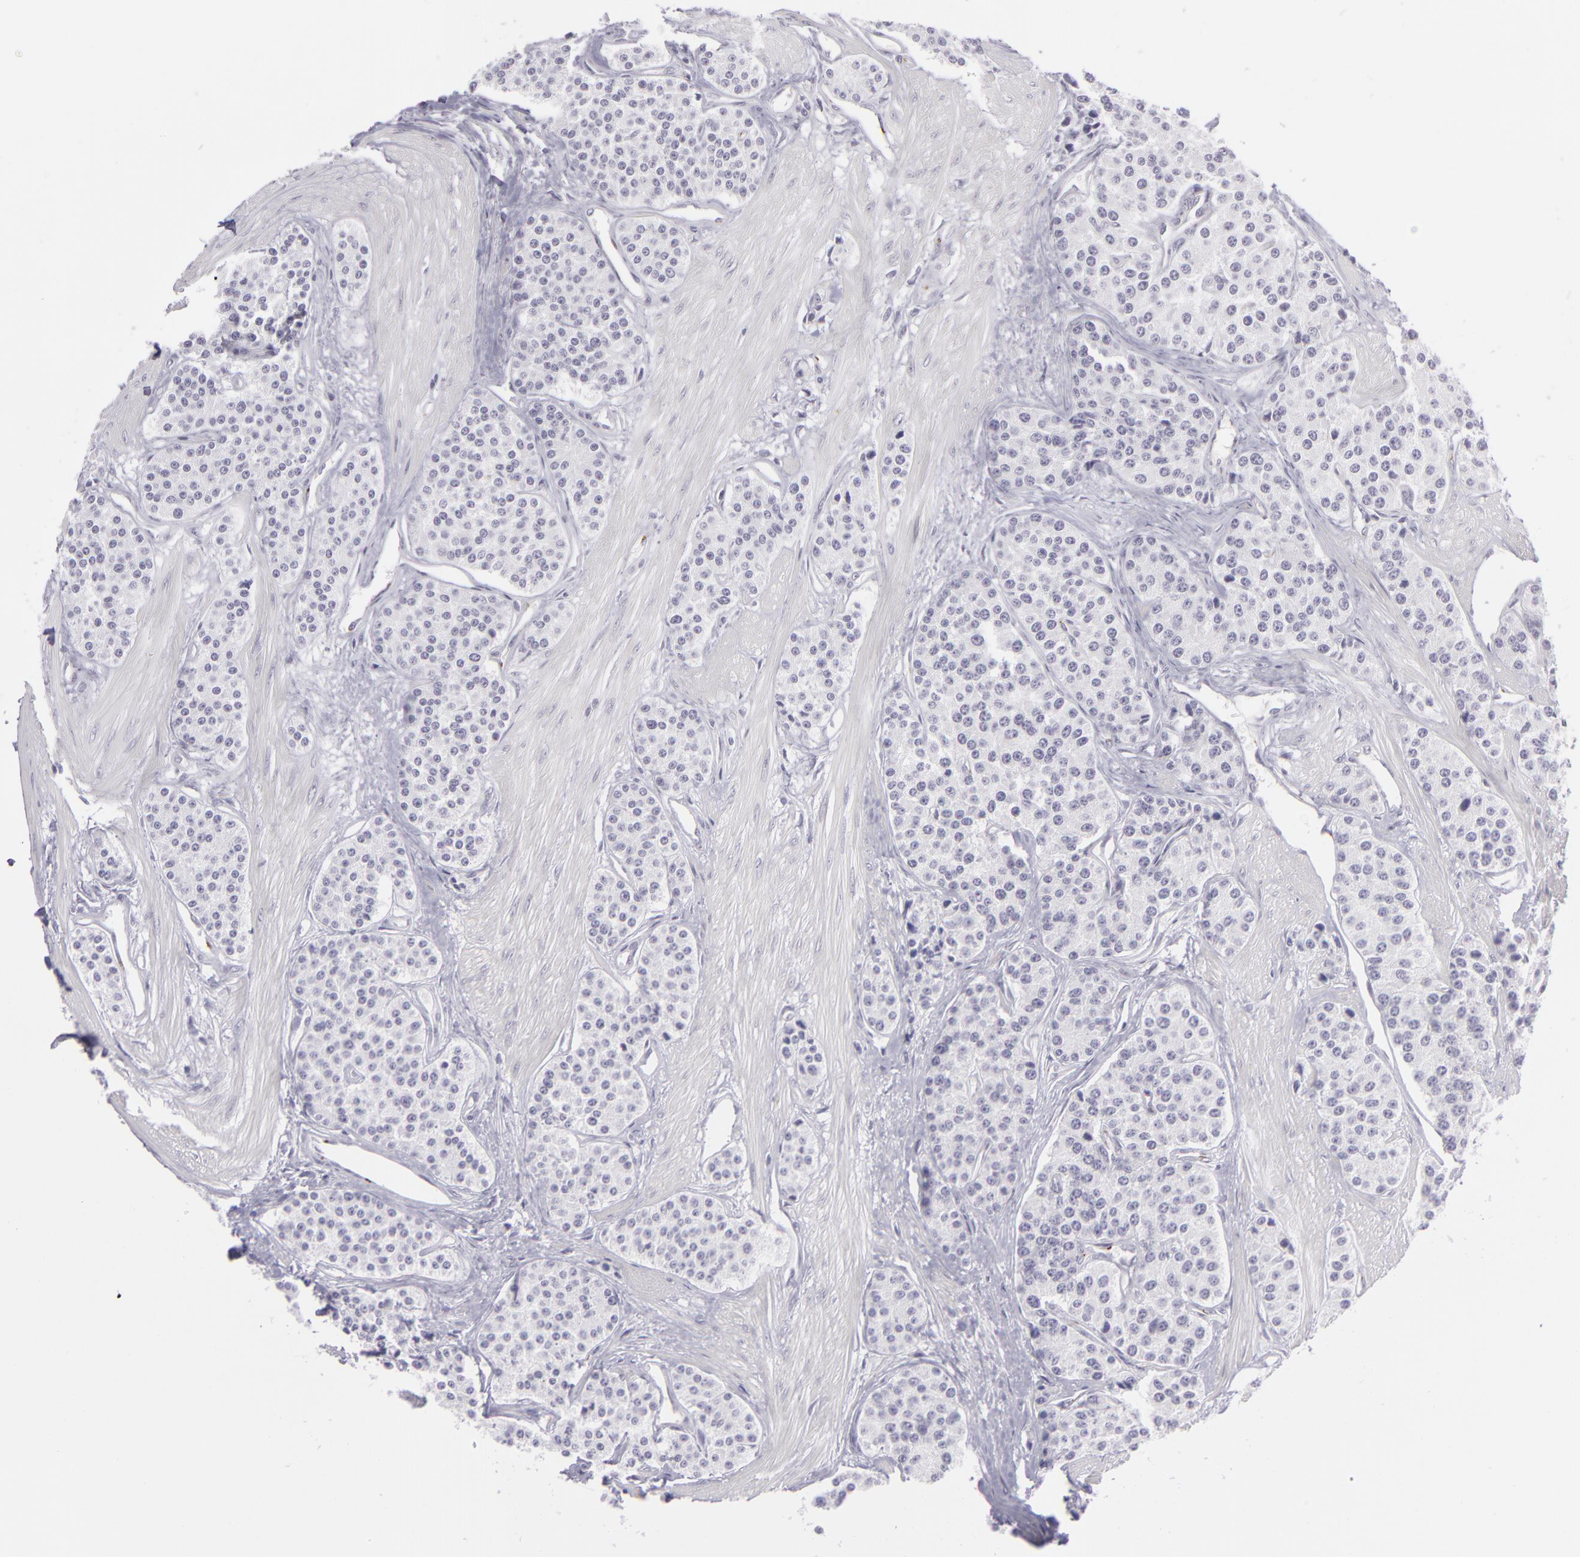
{"staining": {"intensity": "negative", "quantity": "none", "location": "none"}, "tissue": "carcinoid", "cell_type": "Tumor cells", "image_type": "cancer", "snomed": [{"axis": "morphology", "description": "Carcinoid, malignant, NOS"}, {"axis": "topography", "description": "Stomach"}], "caption": "Tumor cells show no significant staining in carcinoid.", "gene": "KCNAB2", "patient": {"sex": "female", "age": 76}}